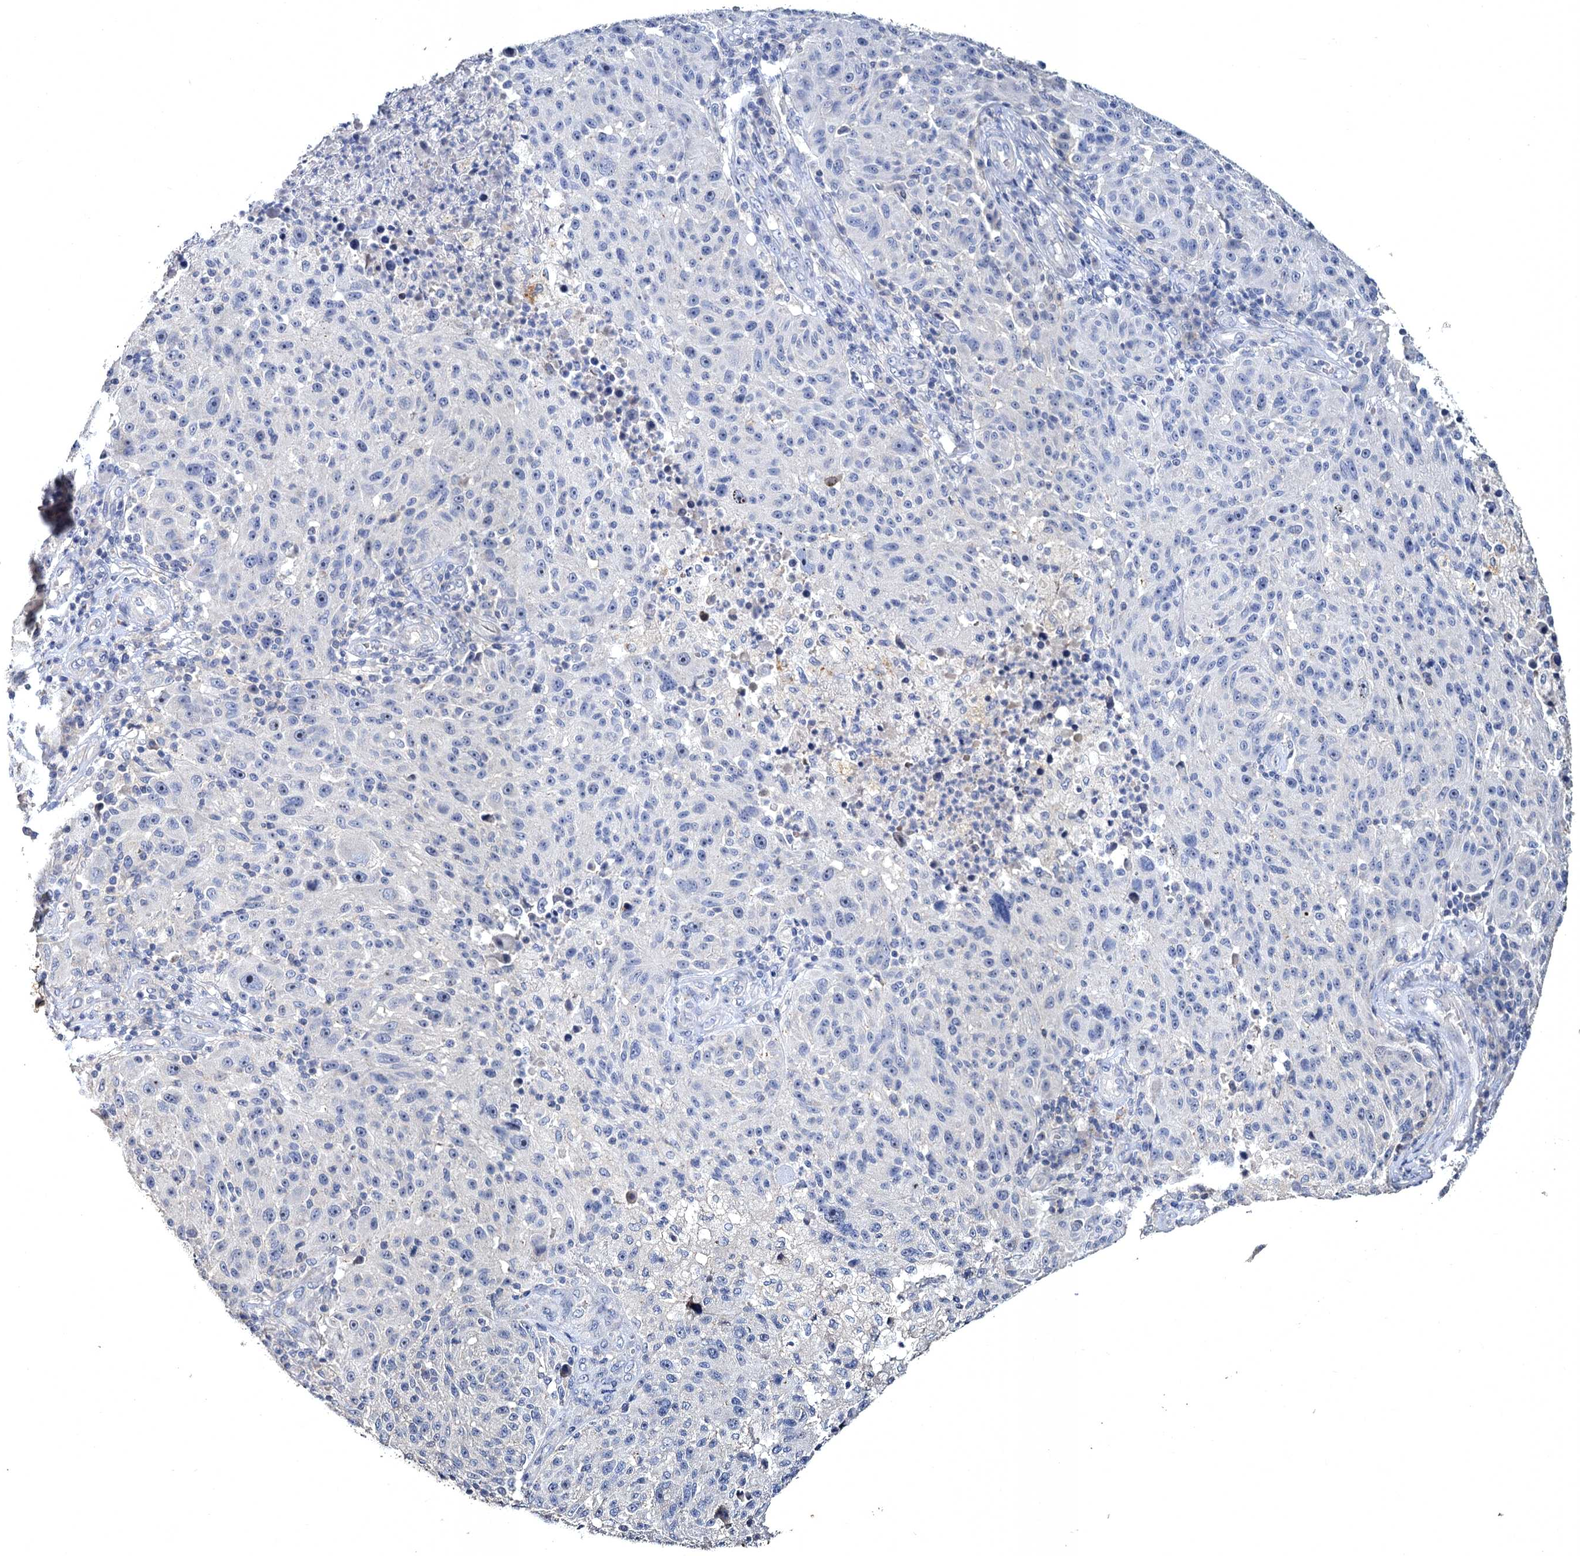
{"staining": {"intensity": "negative", "quantity": "none", "location": "none"}, "tissue": "melanoma", "cell_type": "Tumor cells", "image_type": "cancer", "snomed": [{"axis": "morphology", "description": "Malignant melanoma, NOS"}, {"axis": "topography", "description": "Skin"}], "caption": "High power microscopy image of an immunohistochemistry (IHC) histopathology image of malignant melanoma, revealing no significant expression in tumor cells.", "gene": "ATP9A", "patient": {"sex": "male", "age": 53}}